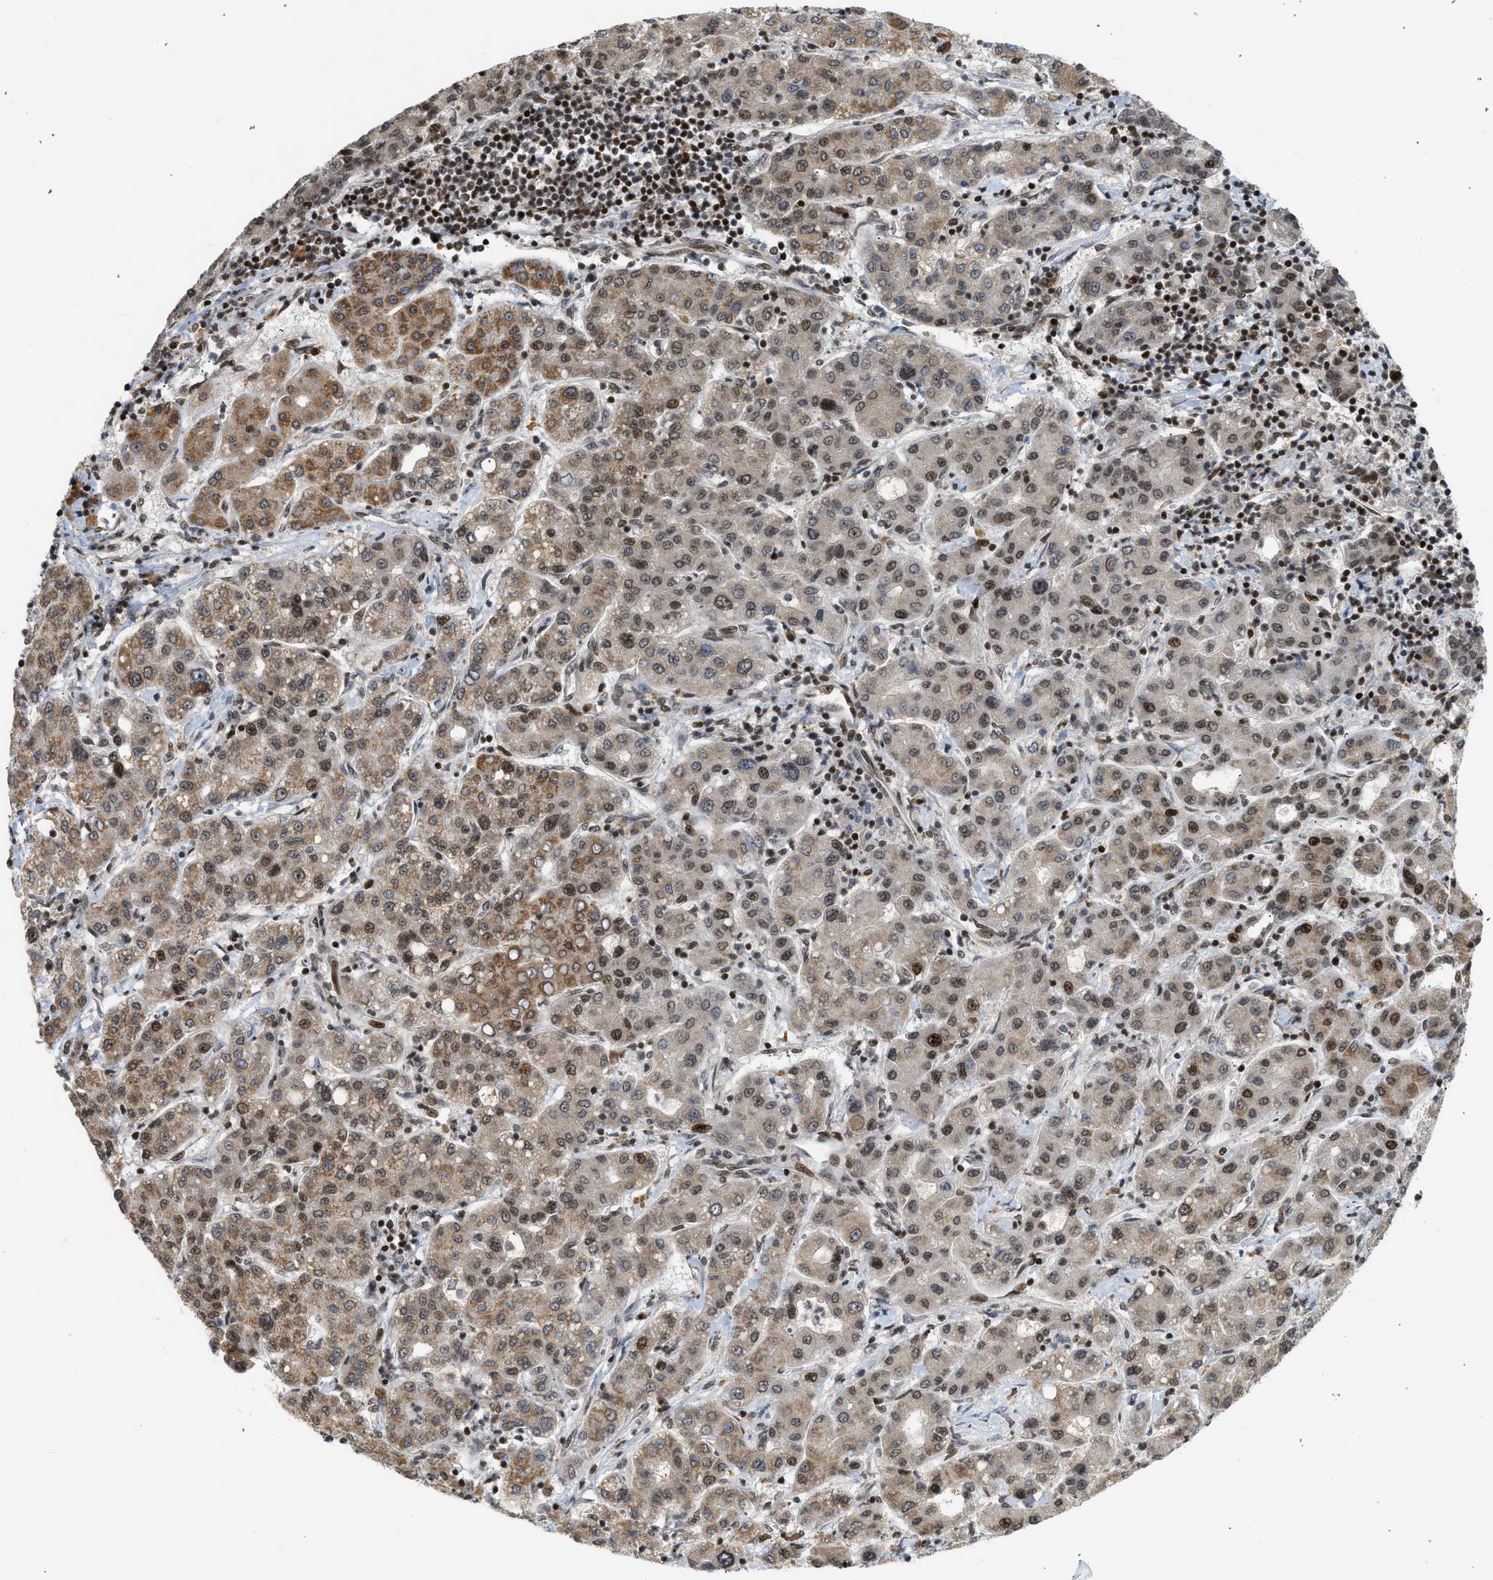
{"staining": {"intensity": "strong", "quantity": "25%-75%", "location": "cytoplasmic/membranous,nuclear"}, "tissue": "liver cancer", "cell_type": "Tumor cells", "image_type": "cancer", "snomed": [{"axis": "morphology", "description": "Carcinoma, Hepatocellular, NOS"}, {"axis": "topography", "description": "Liver"}], "caption": "Liver hepatocellular carcinoma tissue demonstrates strong cytoplasmic/membranous and nuclear staining in approximately 25%-75% of tumor cells", "gene": "ZNF22", "patient": {"sex": "male", "age": 65}}